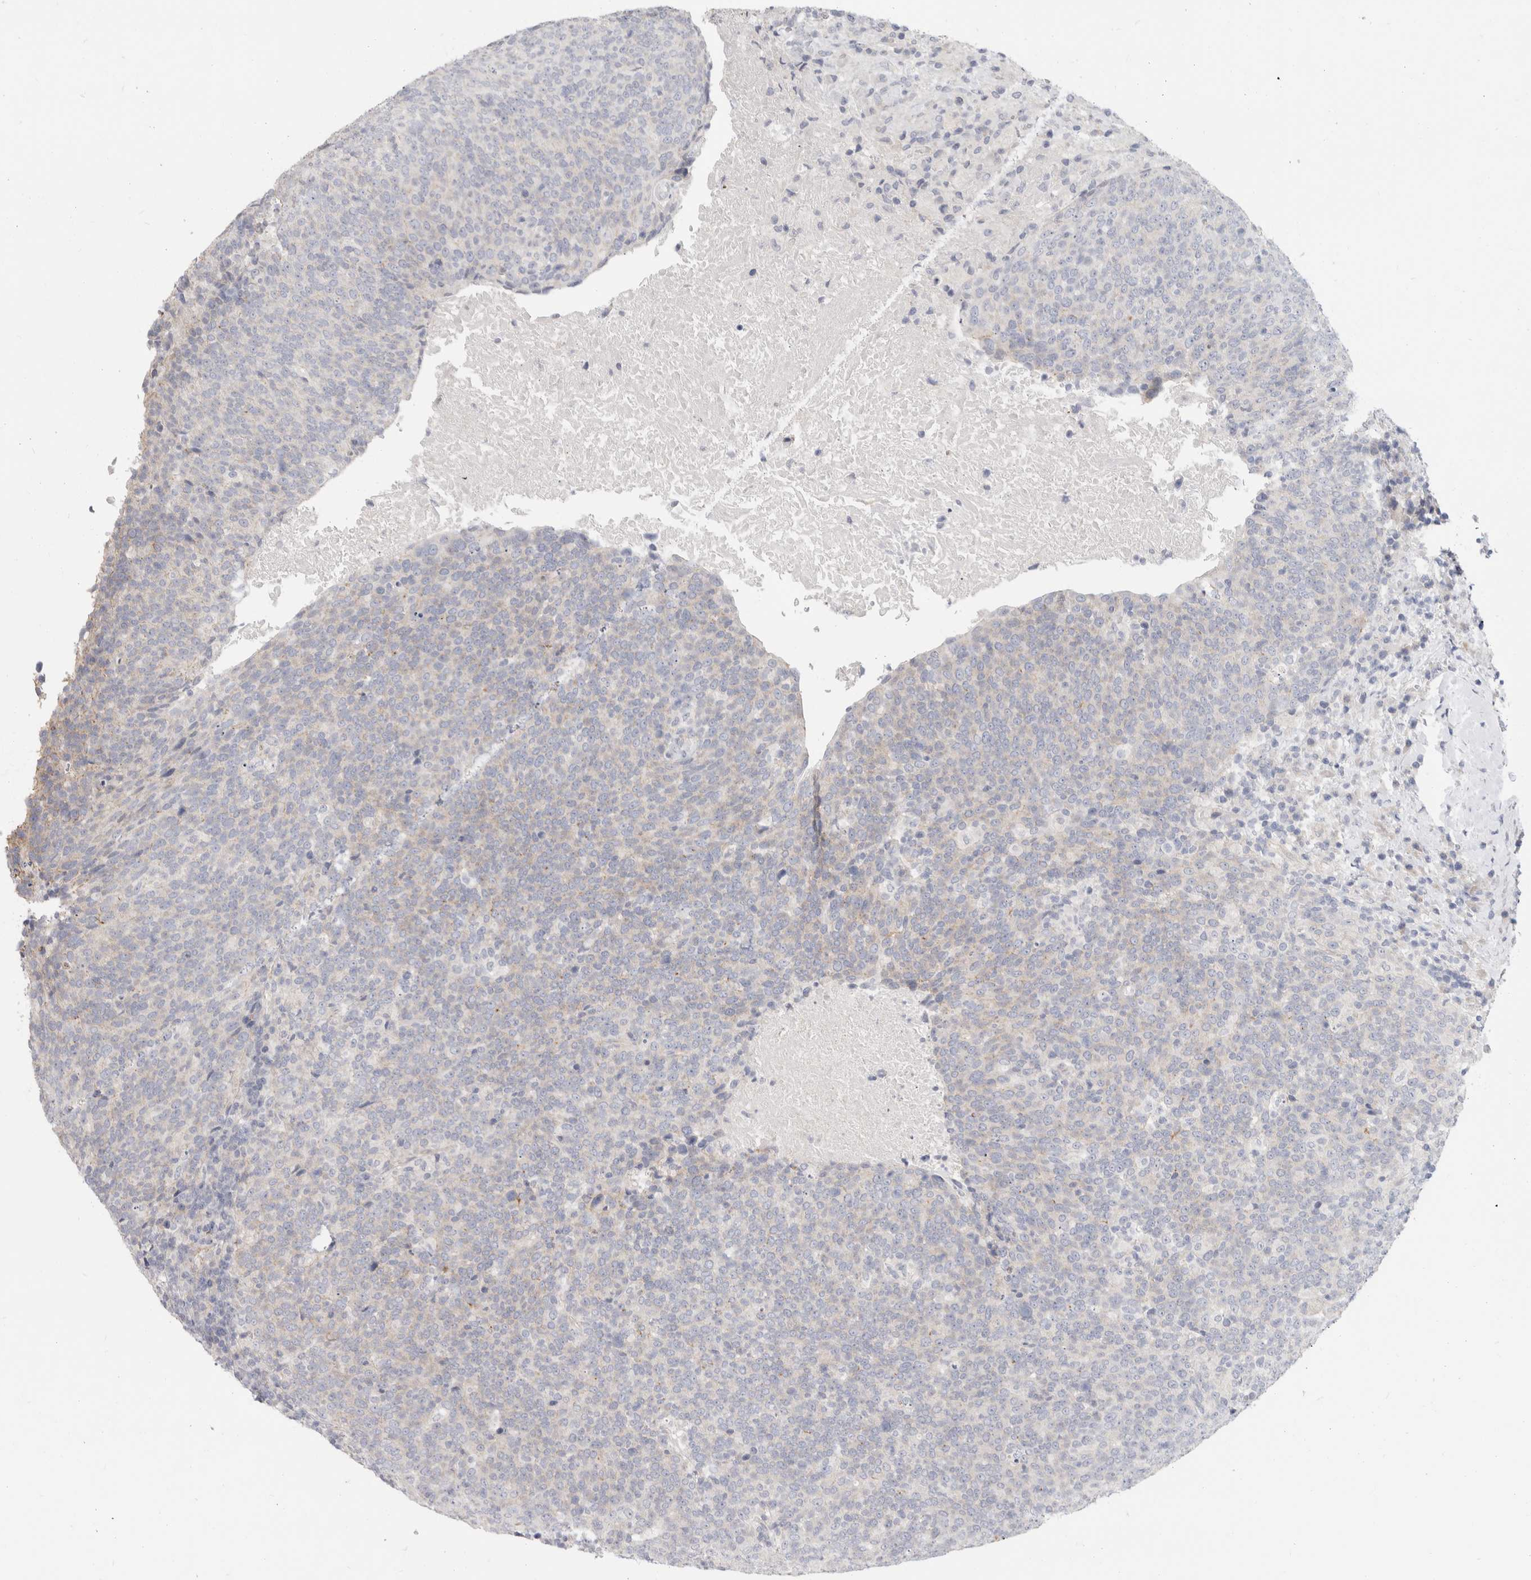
{"staining": {"intensity": "weak", "quantity": "<25%", "location": "cytoplasmic/membranous"}, "tissue": "head and neck cancer", "cell_type": "Tumor cells", "image_type": "cancer", "snomed": [{"axis": "morphology", "description": "Squamous cell carcinoma, NOS"}, {"axis": "morphology", "description": "Squamous cell carcinoma, metastatic, NOS"}, {"axis": "topography", "description": "Lymph node"}, {"axis": "topography", "description": "Head-Neck"}], "caption": "Immunohistochemistry (IHC) image of metastatic squamous cell carcinoma (head and neck) stained for a protein (brown), which reveals no positivity in tumor cells.", "gene": "AFP", "patient": {"sex": "male", "age": 62}}